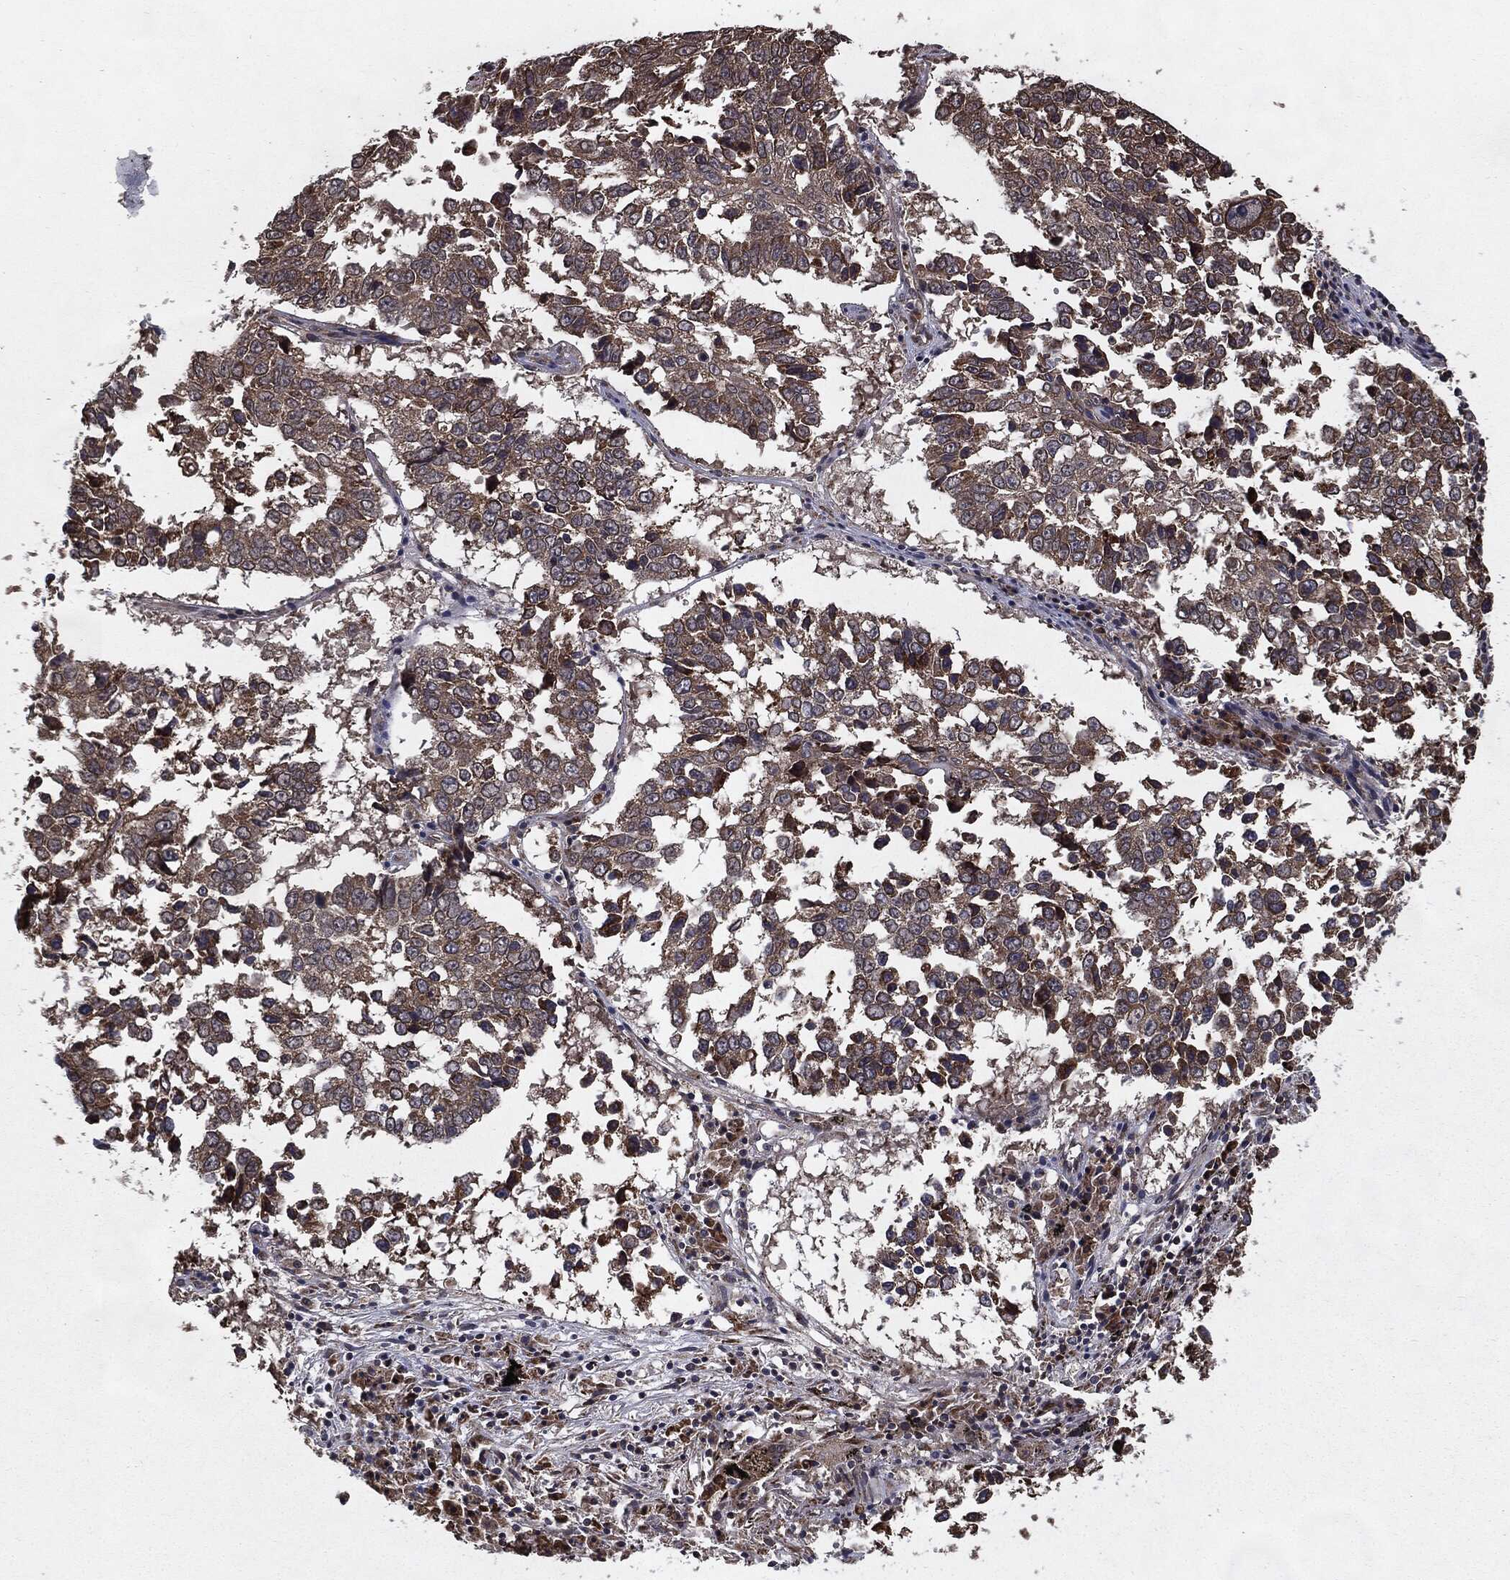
{"staining": {"intensity": "strong", "quantity": "<25%", "location": "cytoplasmic/membranous"}, "tissue": "lung cancer", "cell_type": "Tumor cells", "image_type": "cancer", "snomed": [{"axis": "morphology", "description": "Squamous cell carcinoma, NOS"}, {"axis": "topography", "description": "Lung"}], "caption": "Lung squamous cell carcinoma was stained to show a protein in brown. There is medium levels of strong cytoplasmic/membranous staining in approximately <25% of tumor cells. The staining is performed using DAB (3,3'-diaminobenzidine) brown chromogen to label protein expression. The nuclei are counter-stained blue using hematoxylin.", "gene": "HDAC5", "patient": {"sex": "male", "age": 82}}